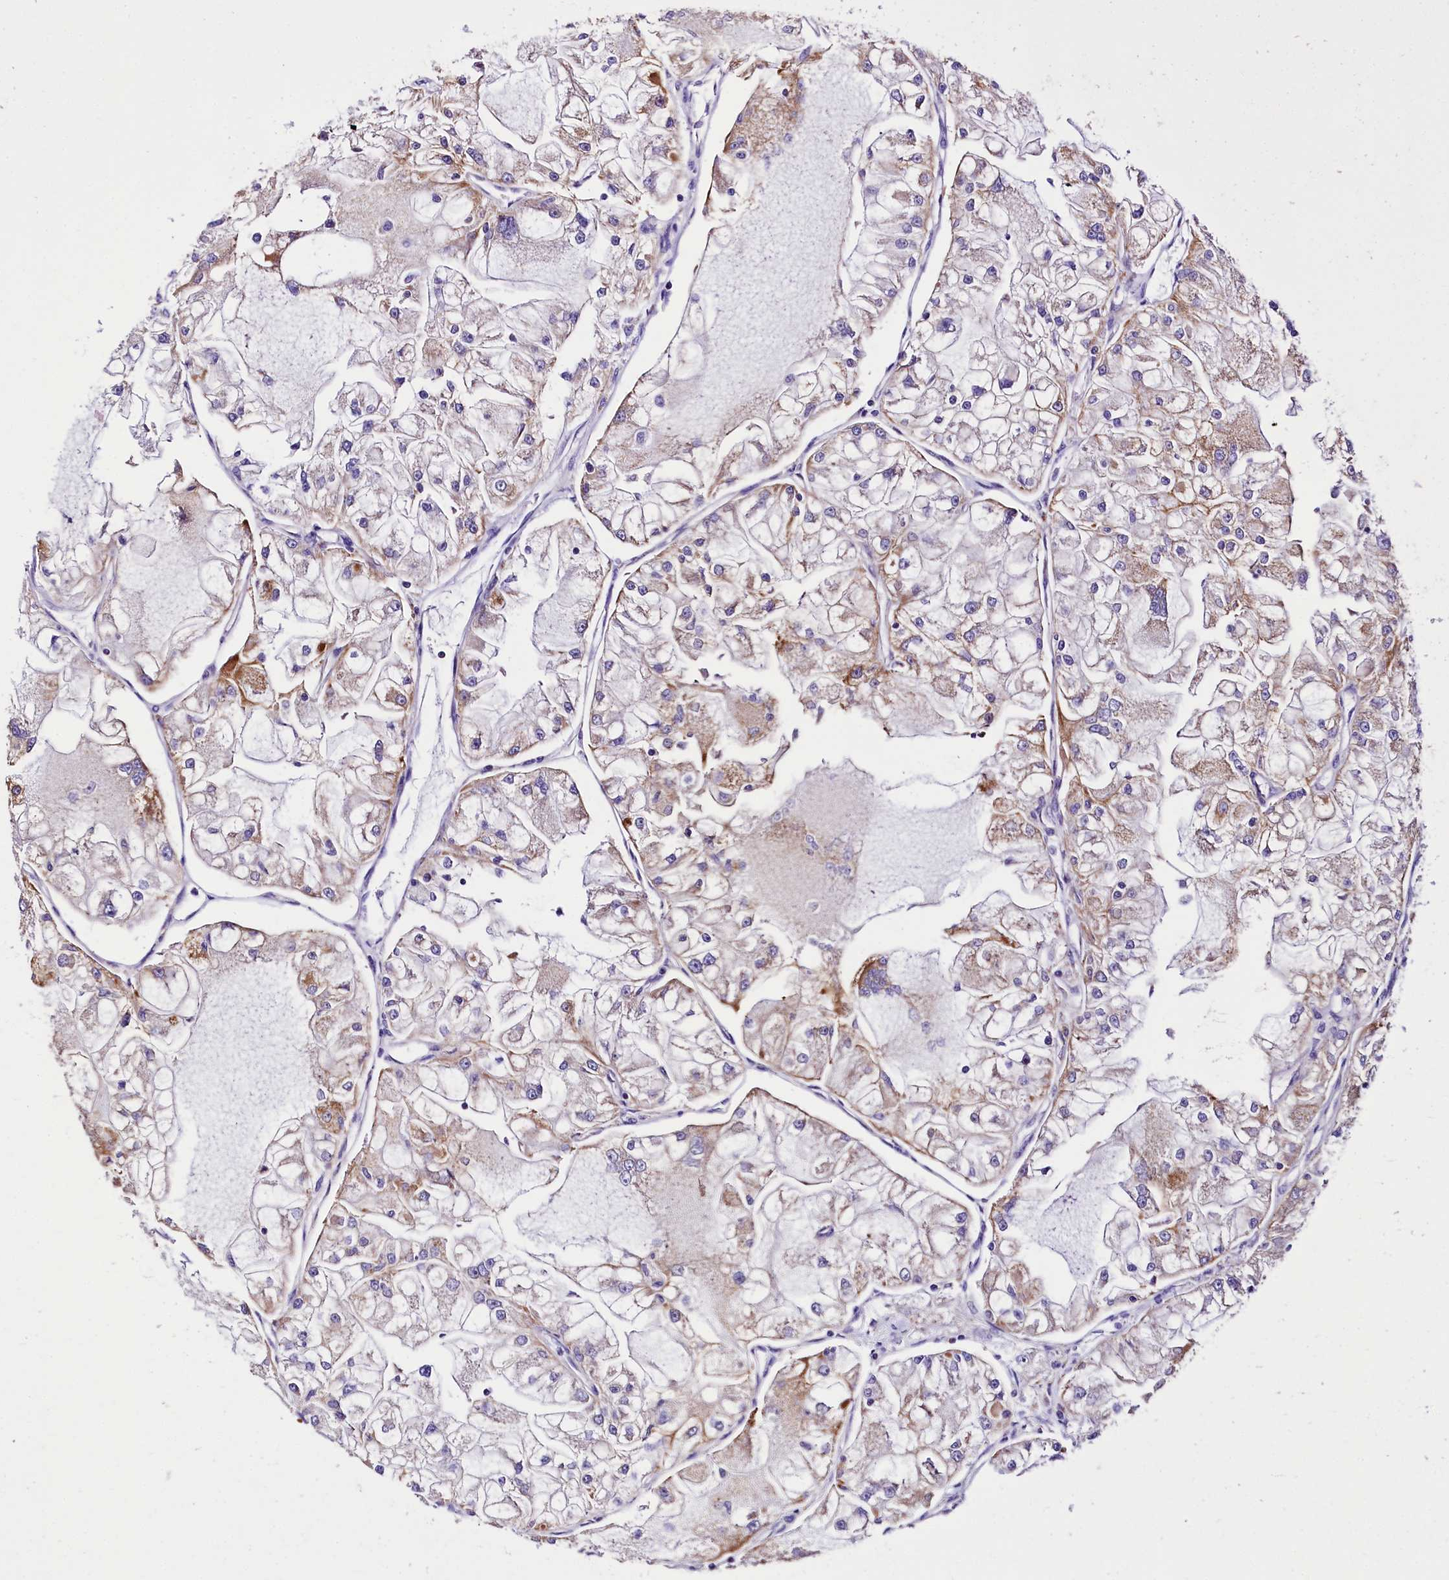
{"staining": {"intensity": "moderate", "quantity": "25%-75%", "location": "cytoplasmic/membranous"}, "tissue": "renal cancer", "cell_type": "Tumor cells", "image_type": "cancer", "snomed": [{"axis": "morphology", "description": "Adenocarcinoma, NOS"}, {"axis": "topography", "description": "Kidney"}], "caption": "Brown immunohistochemical staining in renal adenocarcinoma demonstrates moderate cytoplasmic/membranous positivity in about 25%-75% of tumor cells.", "gene": "ACAA2", "patient": {"sex": "female", "age": 72}}